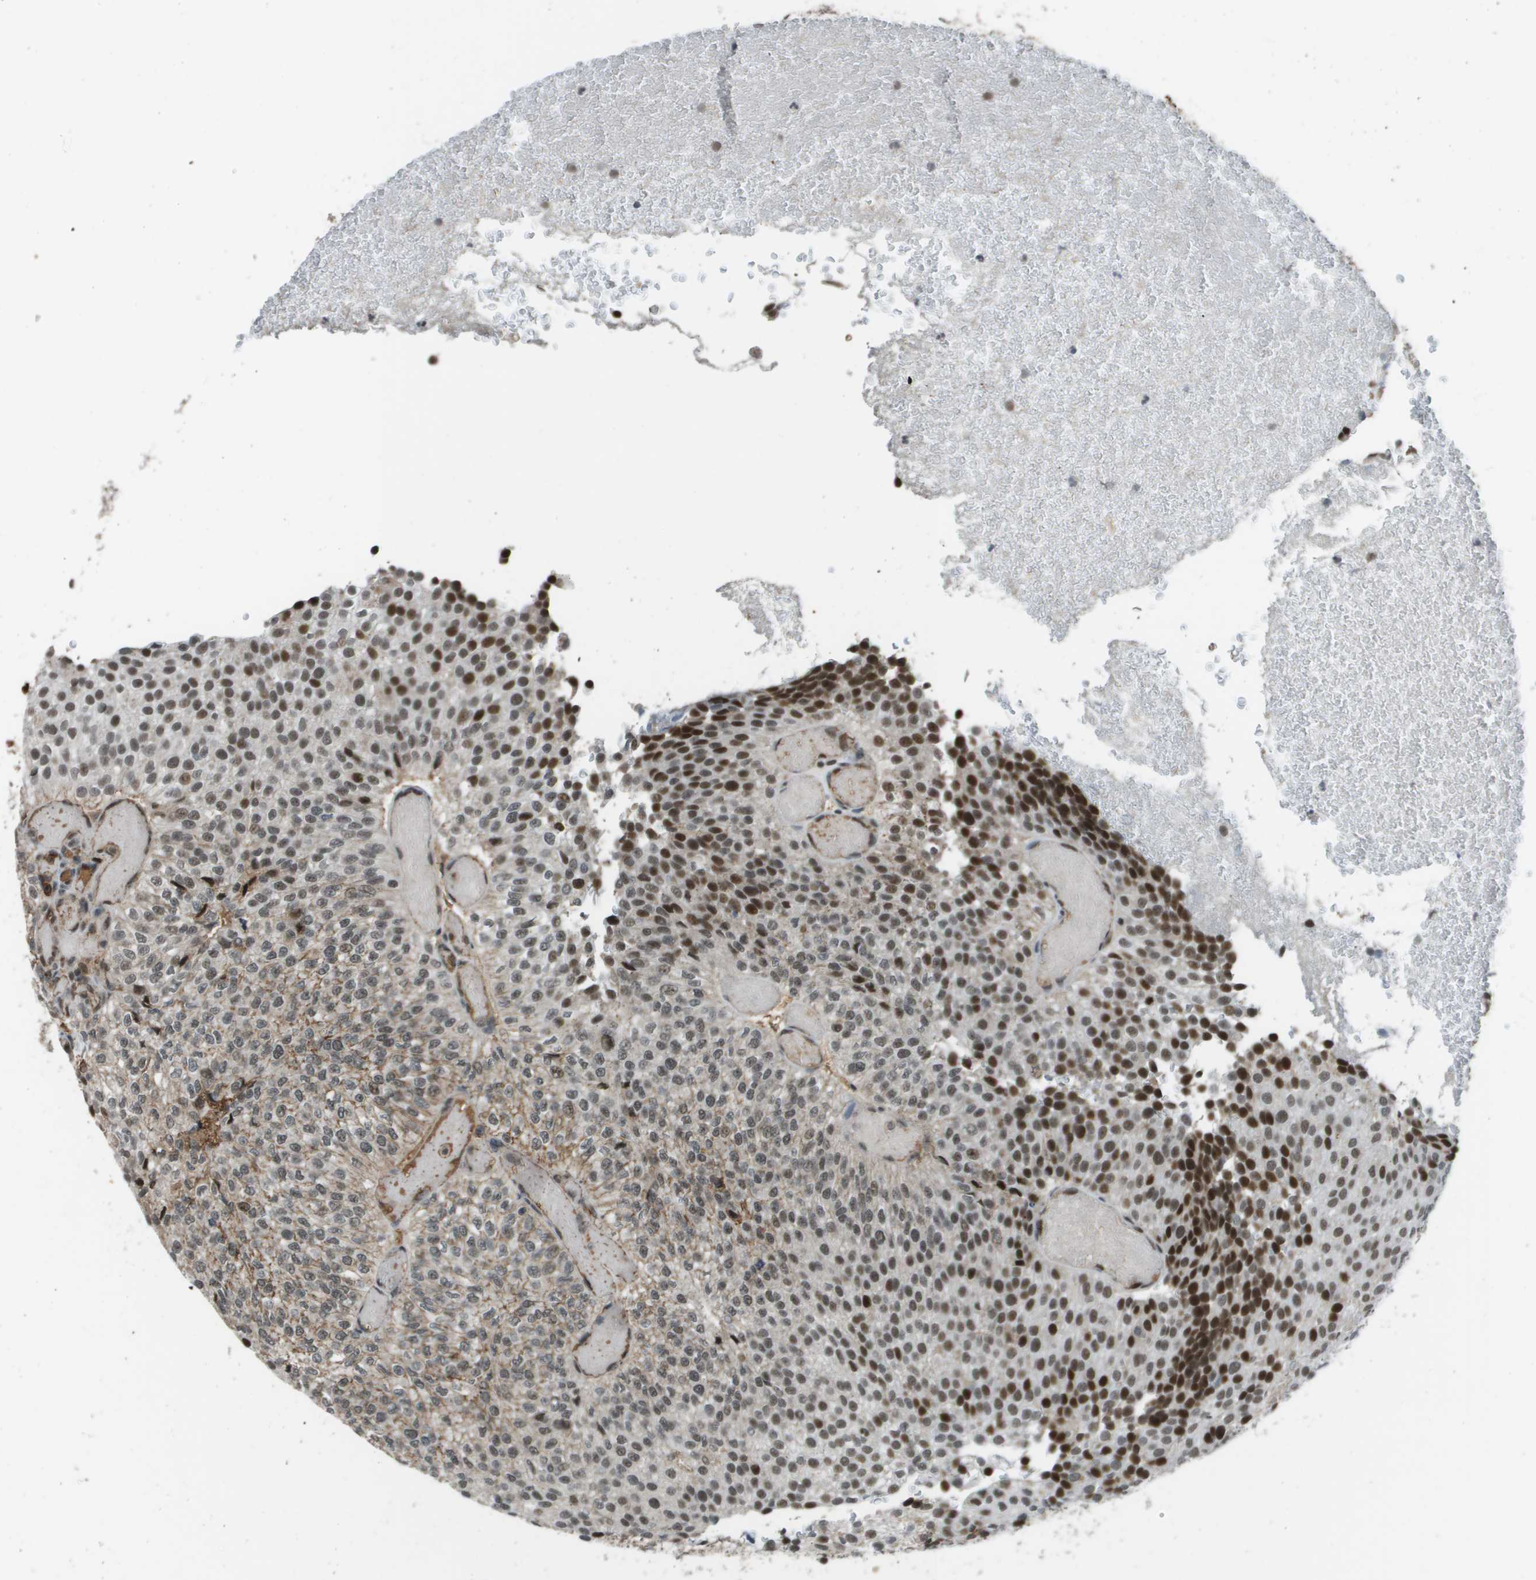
{"staining": {"intensity": "strong", "quantity": "25%-75%", "location": "nuclear"}, "tissue": "urothelial cancer", "cell_type": "Tumor cells", "image_type": "cancer", "snomed": [{"axis": "morphology", "description": "Urothelial carcinoma, Low grade"}, {"axis": "topography", "description": "Urinary bladder"}], "caption": "This micrograph demonstrates IHC staining of low-grade urothelial carcinoma, with high strong nuclear staining in approximately 25%-75% of tumor cells.", "gene": "THRAP3", "patient": {"sex": "male", "age": 78}}